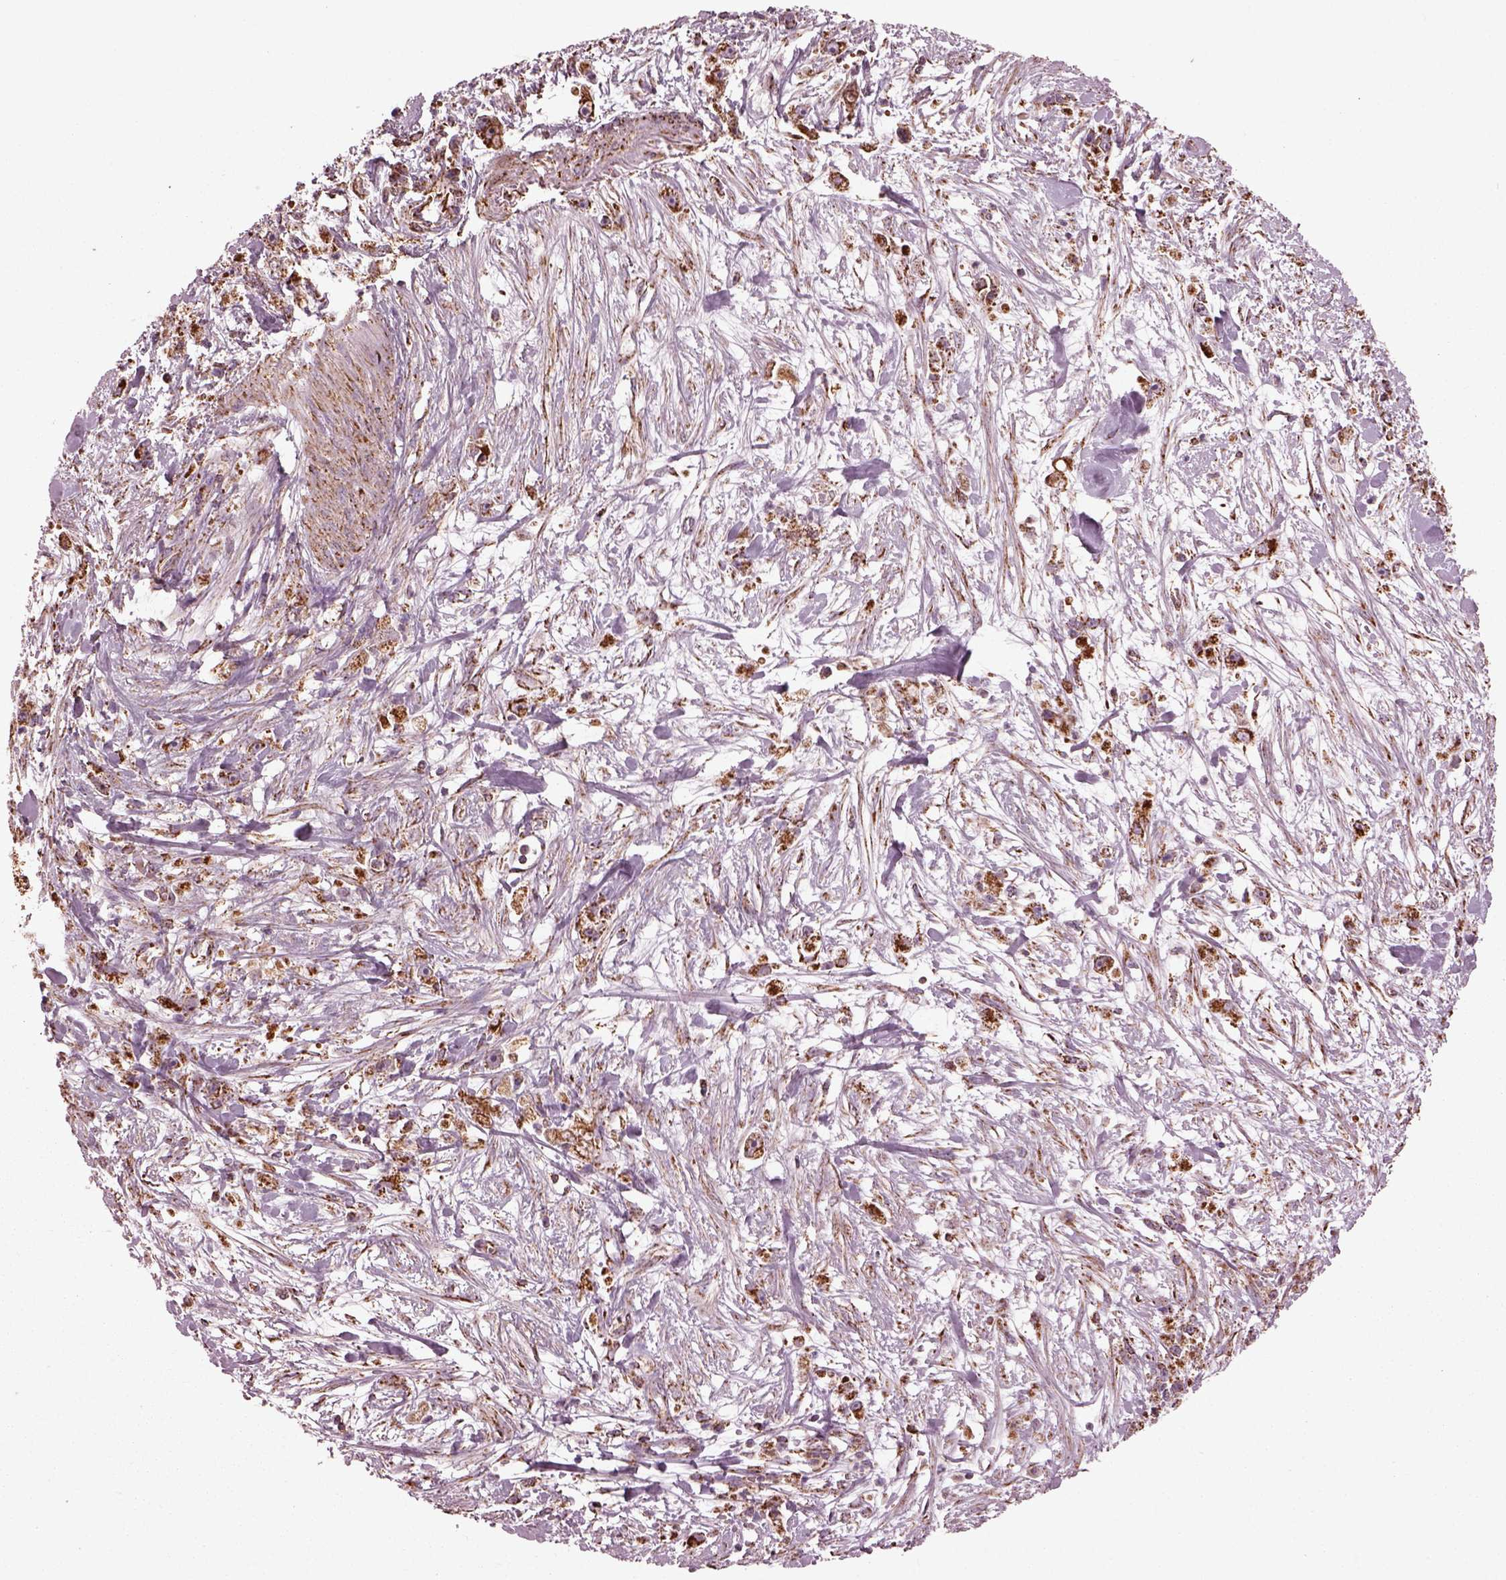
{"staining": {"intensity": "moderate", "quantity": "<25%", "location": "cytoplasmic/membranous"}, "tissue": "stomach cancer", "cell_type": "Tumor cells", "image_type": "cancer", "snomed": [{"axis": "morphology", "description": "Adenocarcinoma, NOS"}, {"axis": "topography", "description": "Stomach"}], "caption": "Human stomach cancer (adenocarcinoma) stained with a protein marker demonstrates moderate staining in tumor cells.", "gene": "TMEM254", "patient": {"sex": "female", "age": 59}}